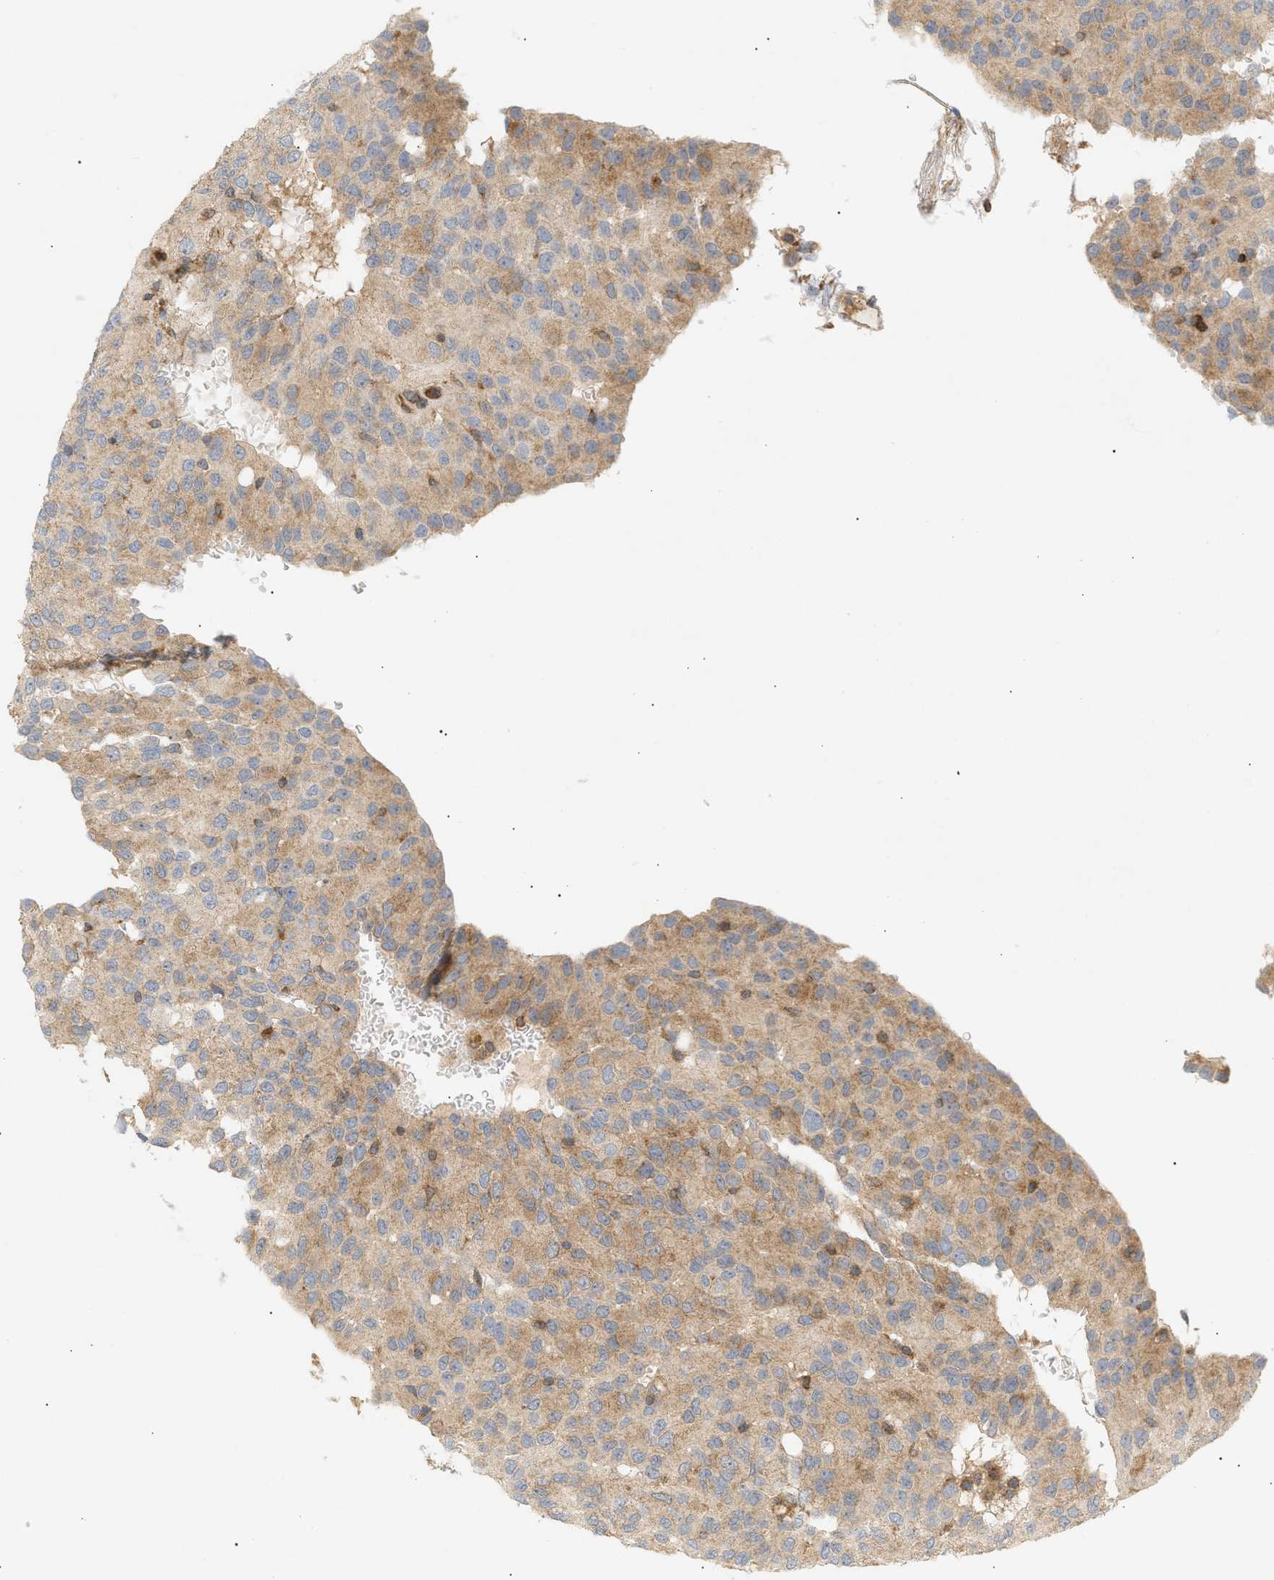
{"staining": {"intensity": "moderate", "quantity": ">75%", "location": "cytoplasmic/membranous"}, "tissue": "glioma", "cell_type": "Tumor cells", "image_type": "cancer", "snomed": [{"axis": "morphology", "description": "Glioma, malignant, High grade"}, {"axis": "topography", "description": "Brain"}], "caption": "The histopathology image exhibits immunohistochemical staining of glioma. There is moderate cytoplasmic/membranous staining is appreciated in approximately >75% of tumor cells.", "gene": "SHC1", "patient": {"sex": "male", "age": 32}}